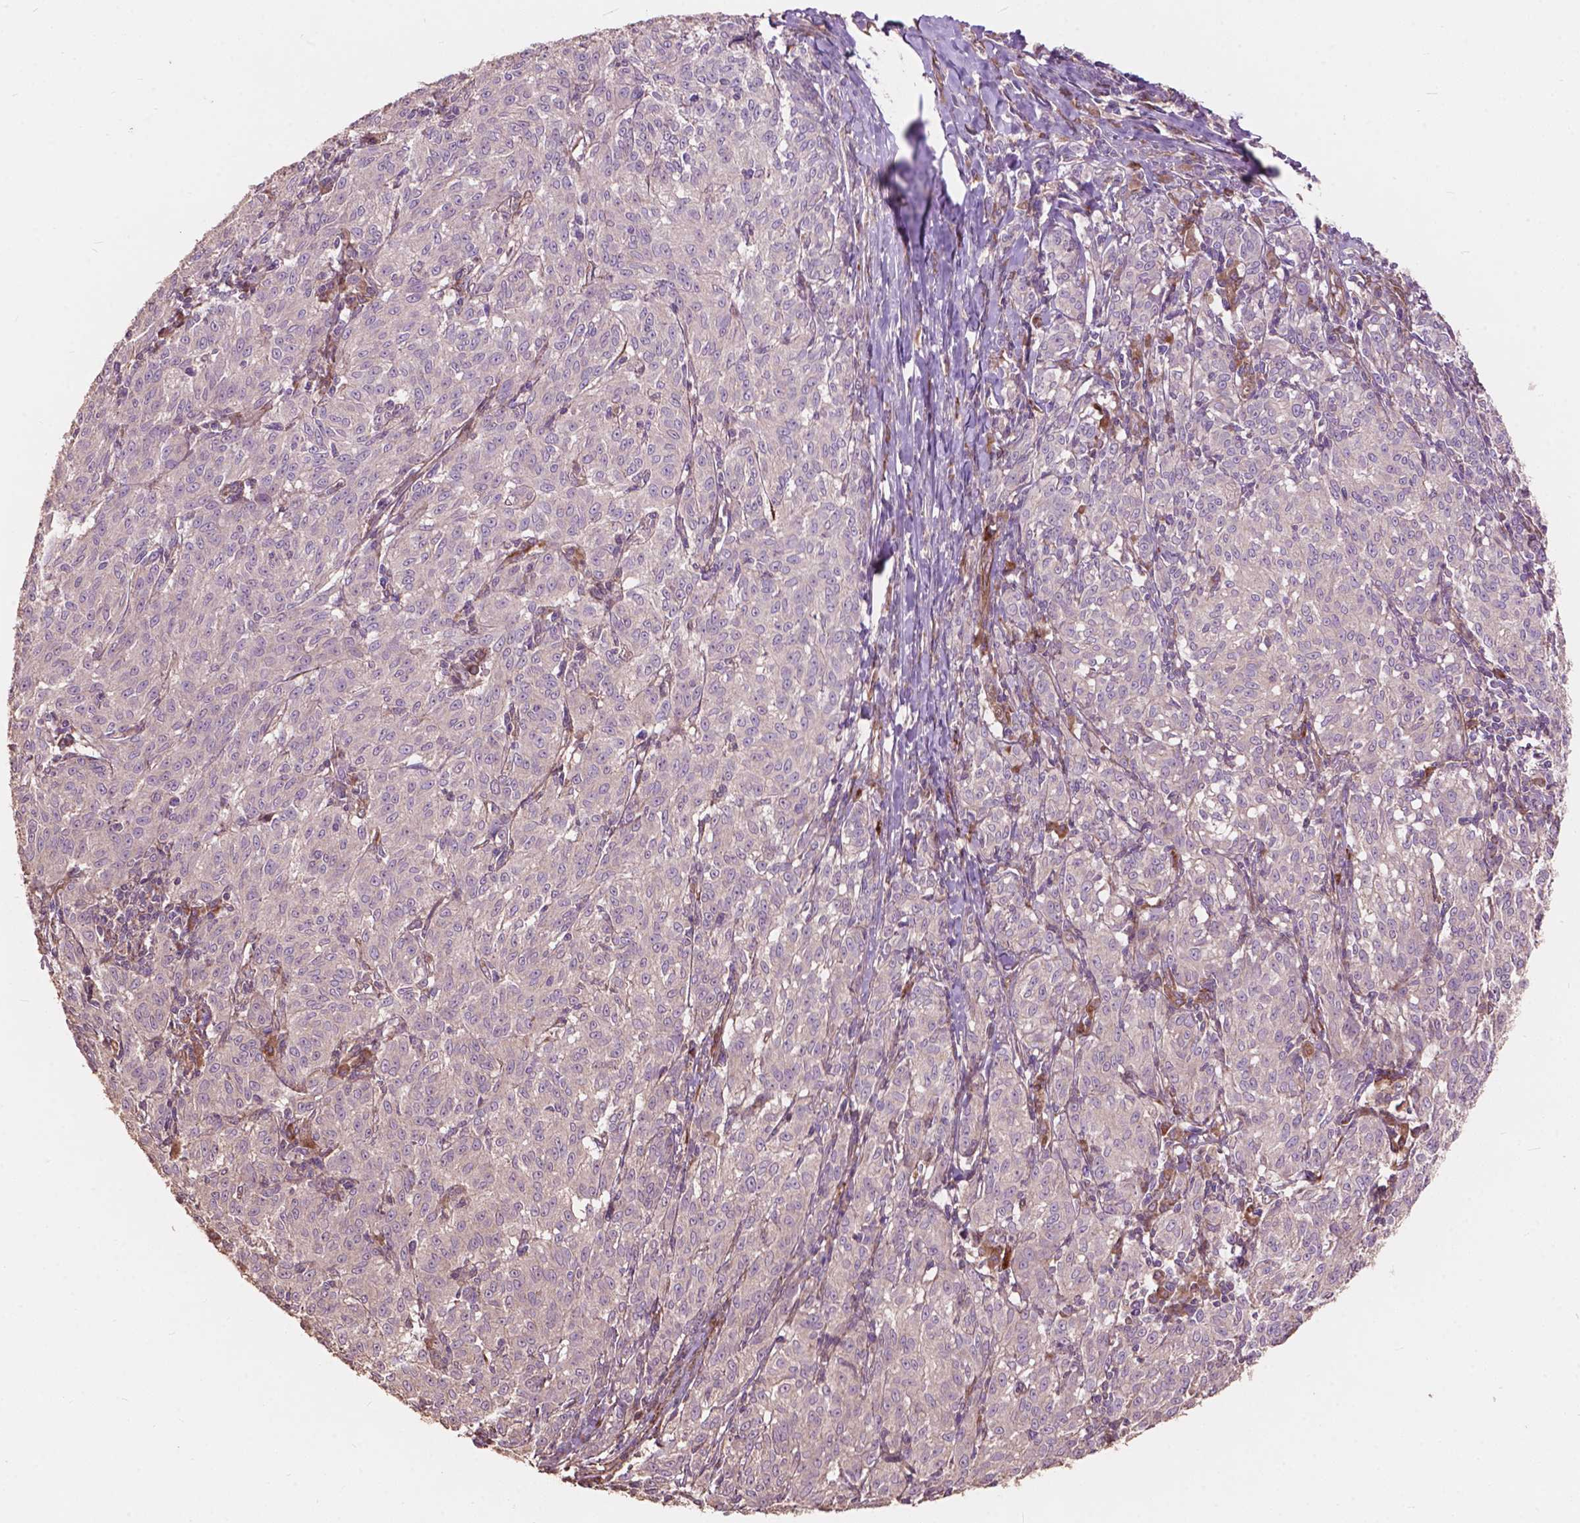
{"staining": {"intensity": "negative", "quantity": "none", "location": "none"}, "tissue": "melanoma", "cell_type": "Tumor cells", "image_type": "cancer", "snomed": [{"axis": "morphology", "description": "Malignant melanoma, NOS"}, {"axis": "topography", "description": "Skin"}], "caption": "IHC of melanoma demonstrates no positivity in tumor cells.", "gene": "FNIP1", "patient": {"sex": "female", "age": 72}}